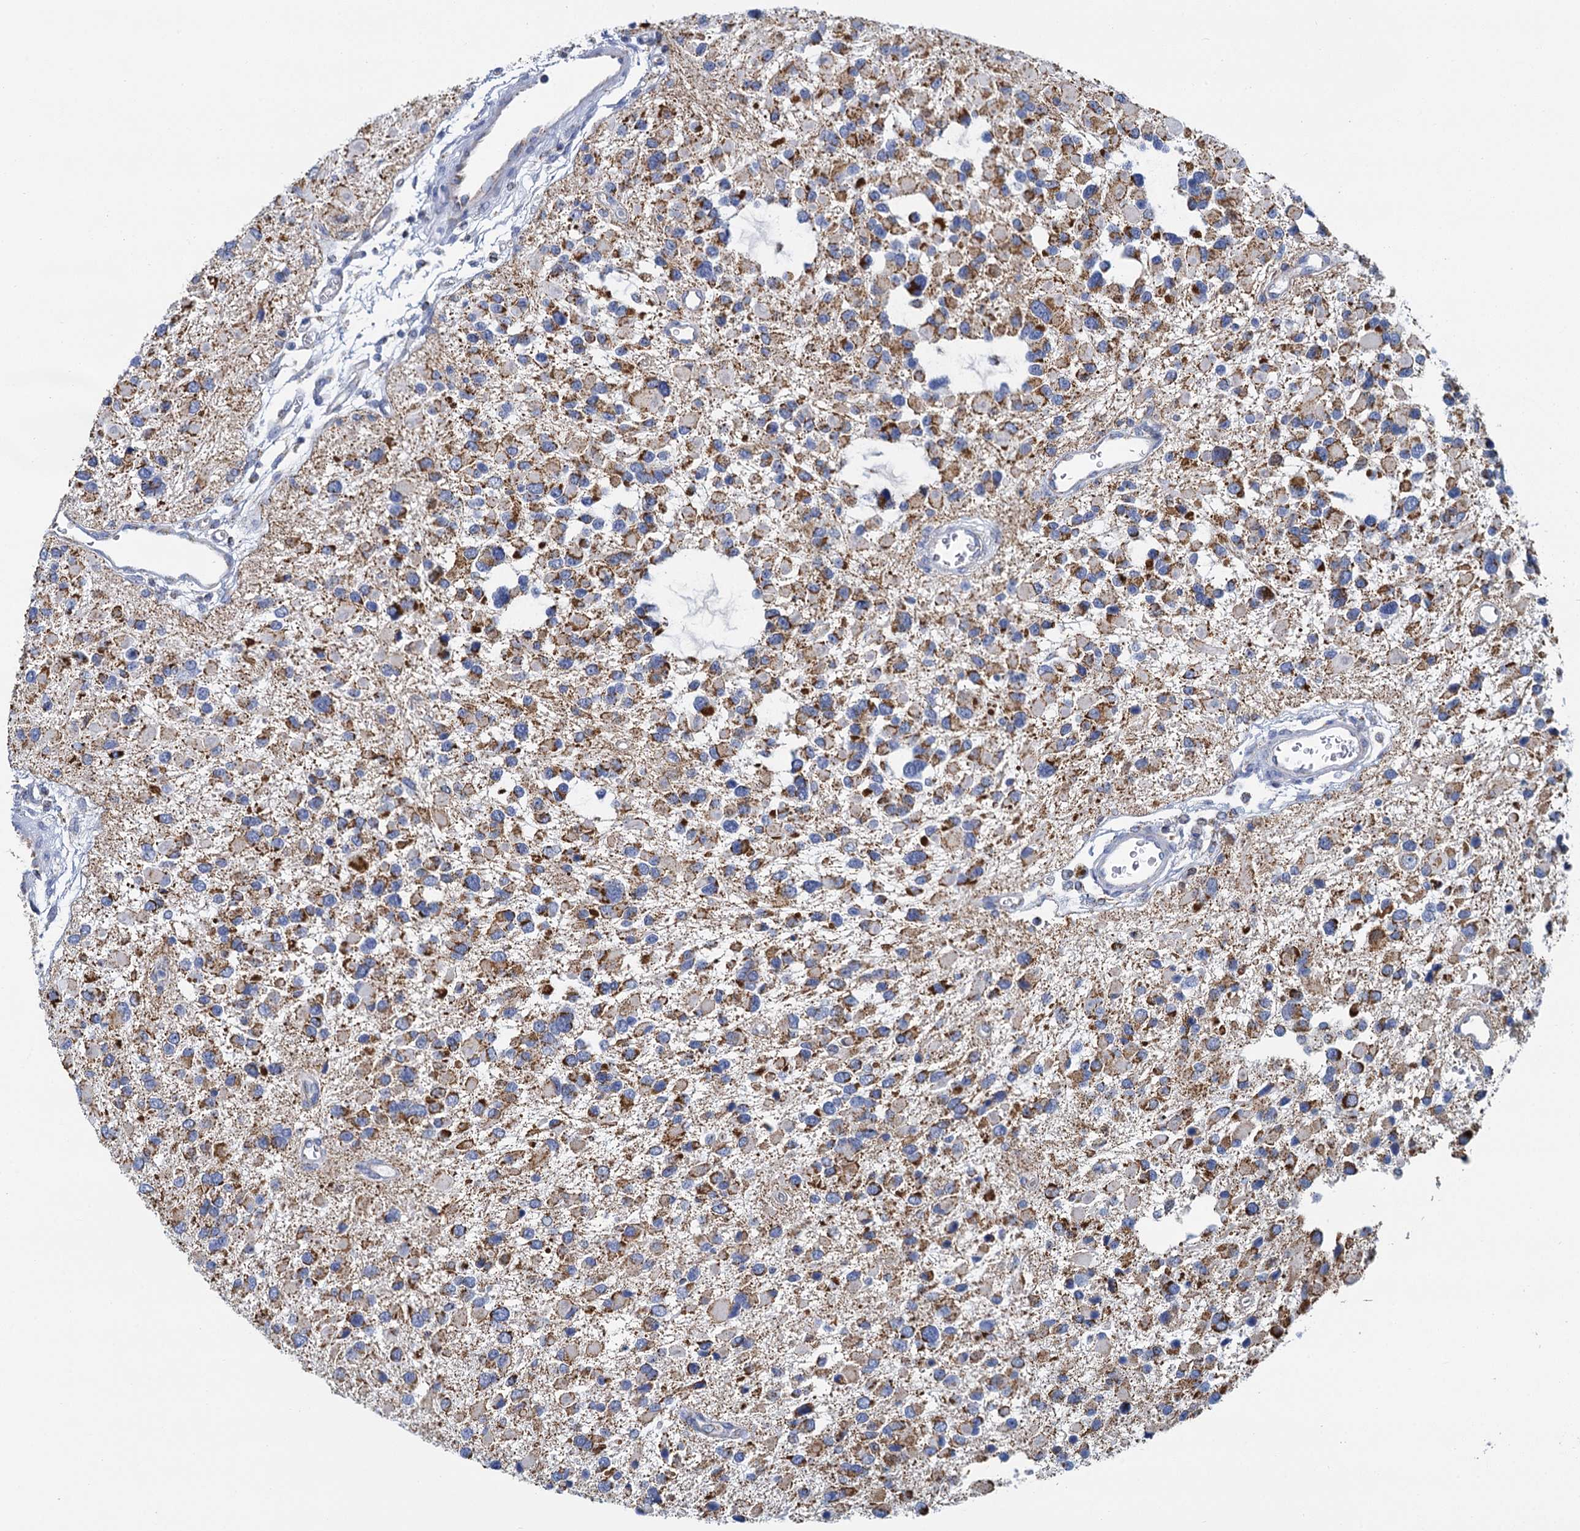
{"staining": {"intensity": "moderate", "quantity": "25%-75%", "location": "cytoplasmic/membranous"}, "tissue": "glioma", "cell_type": "Tumor cells", "image_type": "cancer", "snomed": [{"axis": "morphology", "description": "Glioma, malignant, High grade"}, {"axis": "topography", "description": "Brain"}], "caption": "Immunohistochemical staining of human malignant high-grade glioma displays medium levels of moderate cytoplasmic/membranous protein positivity in about 25%-75% of tumor cells.", "gene": "CCP110", "patient": {"sex": "male", "age": 53}}